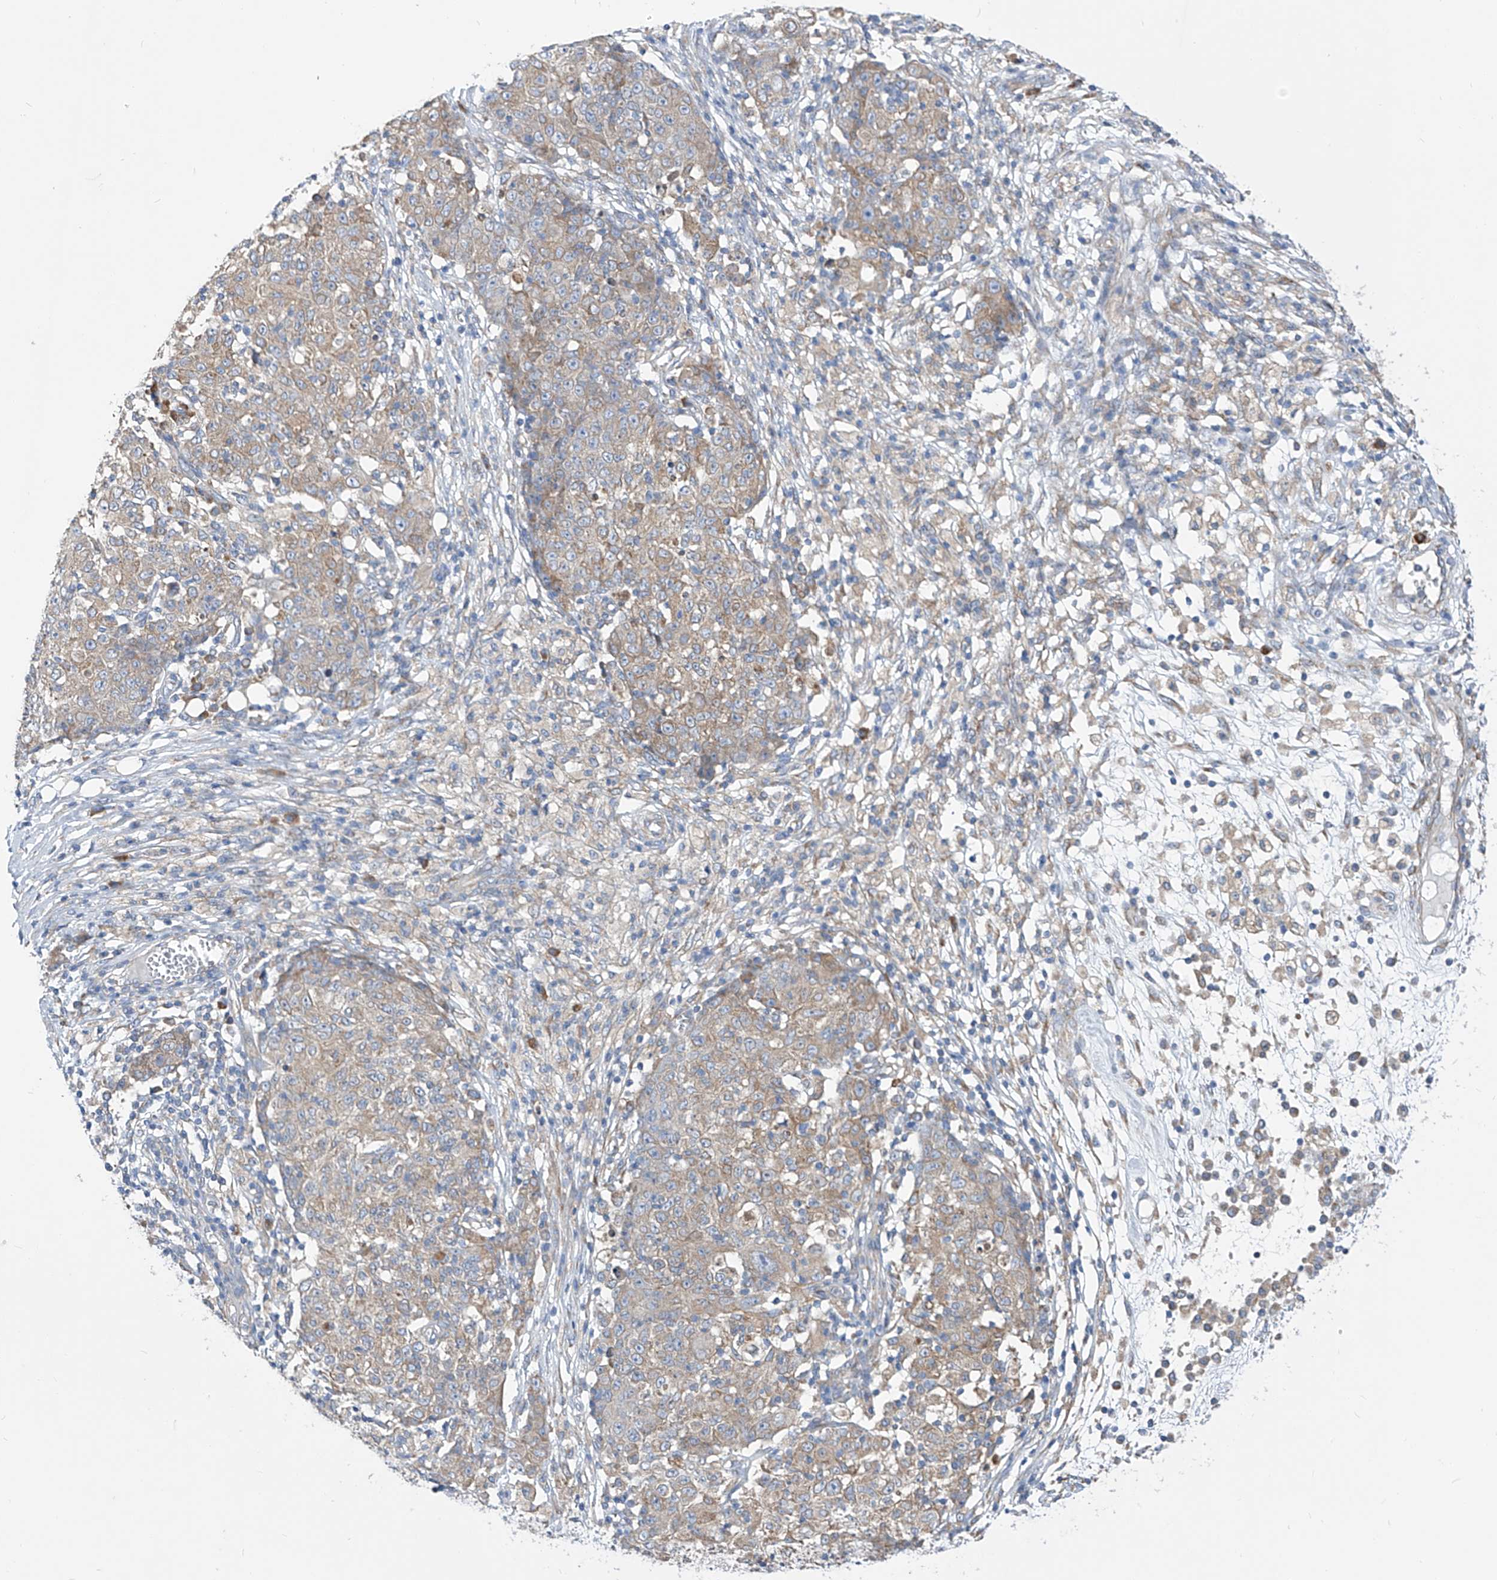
{"staining": {"intensity": "weak", "quantity": "<25%", "location": "cytoplasmic/membranous"}, "tissue": "ovarian cancer", "cell_type": "Tumor cells", "image_type": "cancer", "snomed": [{"axis": "morphology", "description": "Carcinoma, endometroid"}, {"axis": "topography", "description": "Ovary"}], "caption": "Protein analysis of endometroid carcinoma (ovarian) displays no significant expression in tumor cells. (DAB (3,3'-diaminobenzidine) immunohistochemistry, high magnification).", "gene": "UFL1", "patient": {"sex": "female", "age": 42}}